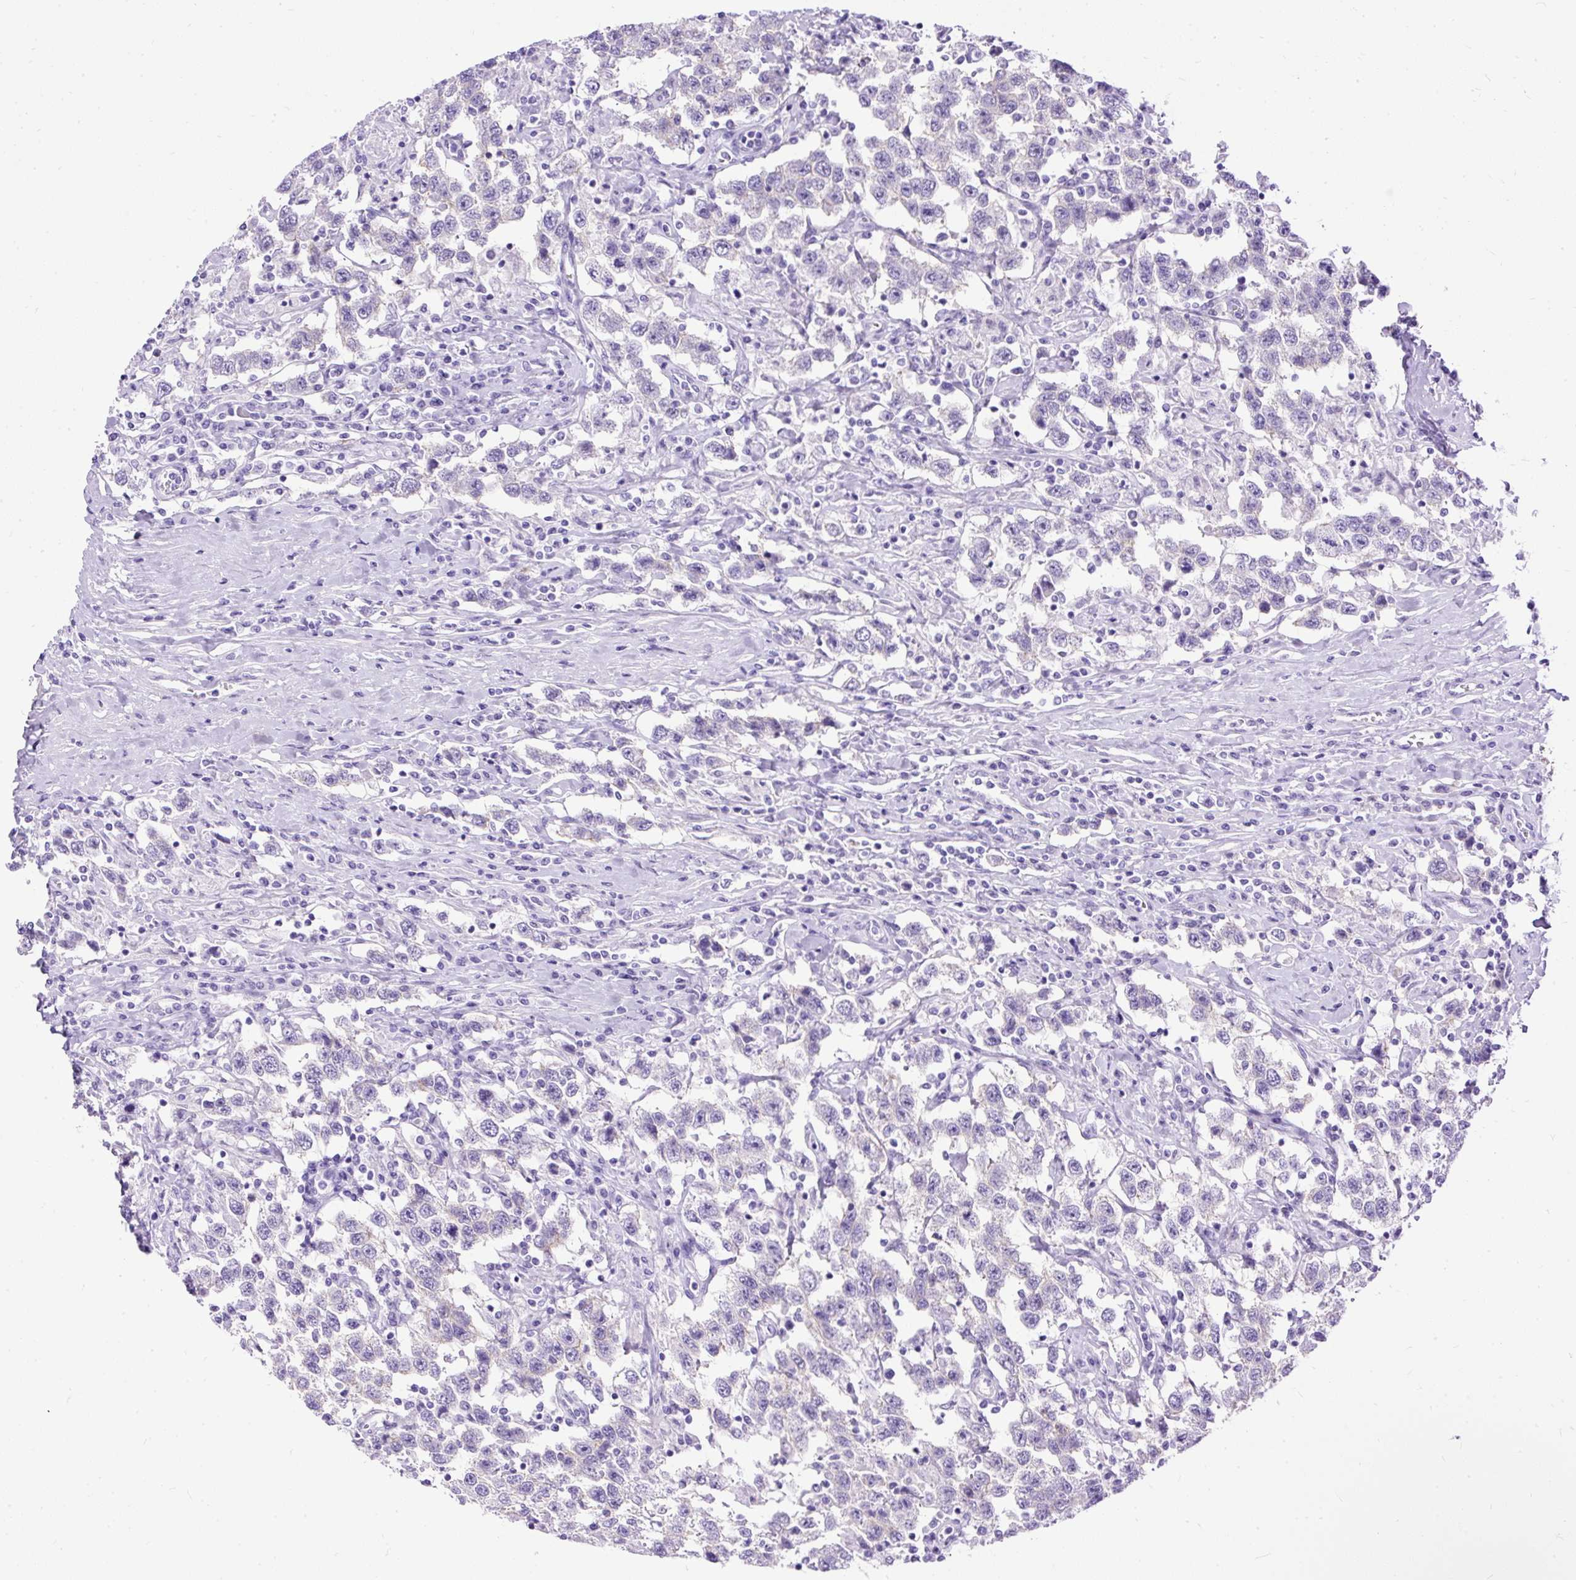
{"staining": {"intensity": "negative", "quantity": "none", "location": "none"}, "tissue": "testis cancer", "cell_type": "Tumor cells", "image_type": "cancer", "snomed": [{"axis": "morphology", "description": "Seminoma, NOS"}, {"axis": "topography", "description": "Testis"}], "caption": "An immunohistochemistry histopathology image of testis seminoma is shown. There is no staining in tumor cells of testis seminoma.", "gene": "HEY1", "patient": {"sex": "male", "age": 41}}